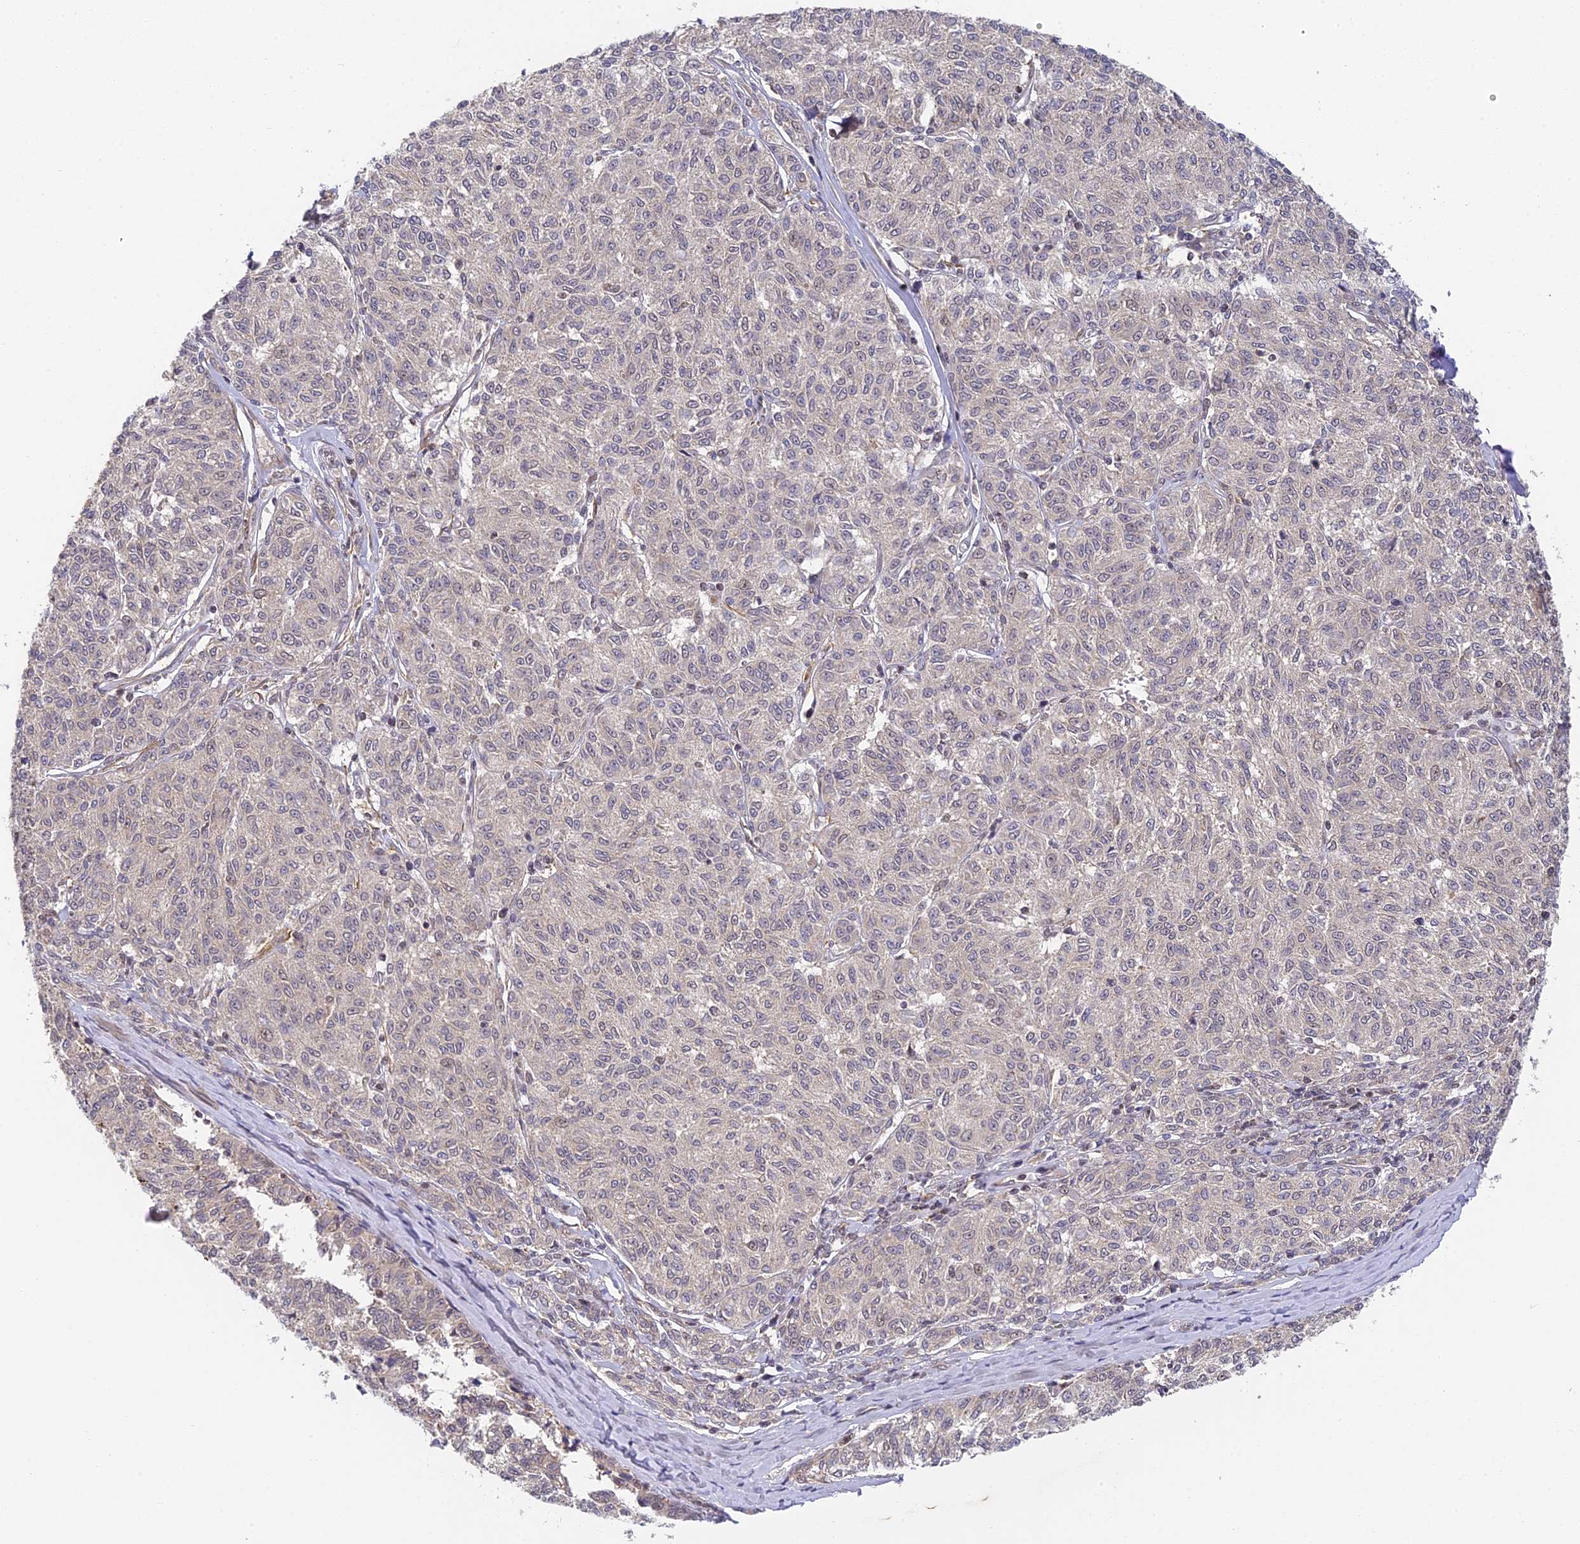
{"staining": {"intensity": "weak", "quantity": "<25%", "location": "cytoplasmic/membranous"}, "tissue": "melanoma", "cell_type": "Tumor cells", "image_type": "cancer", "snomed": [{"axis": "morphology", "description": "Malignant melanoma, NOS"}, {"axis": "topography", "description": "Skin"}], "caption": "The photomicrograph shows no staining of tumor cells in melanoma. (DAB immunohistochemistry visualized using brightfield microscopy, high magnification).", "gene": "DNAAF10", "patient": {"sex": "female", "age": 72}}